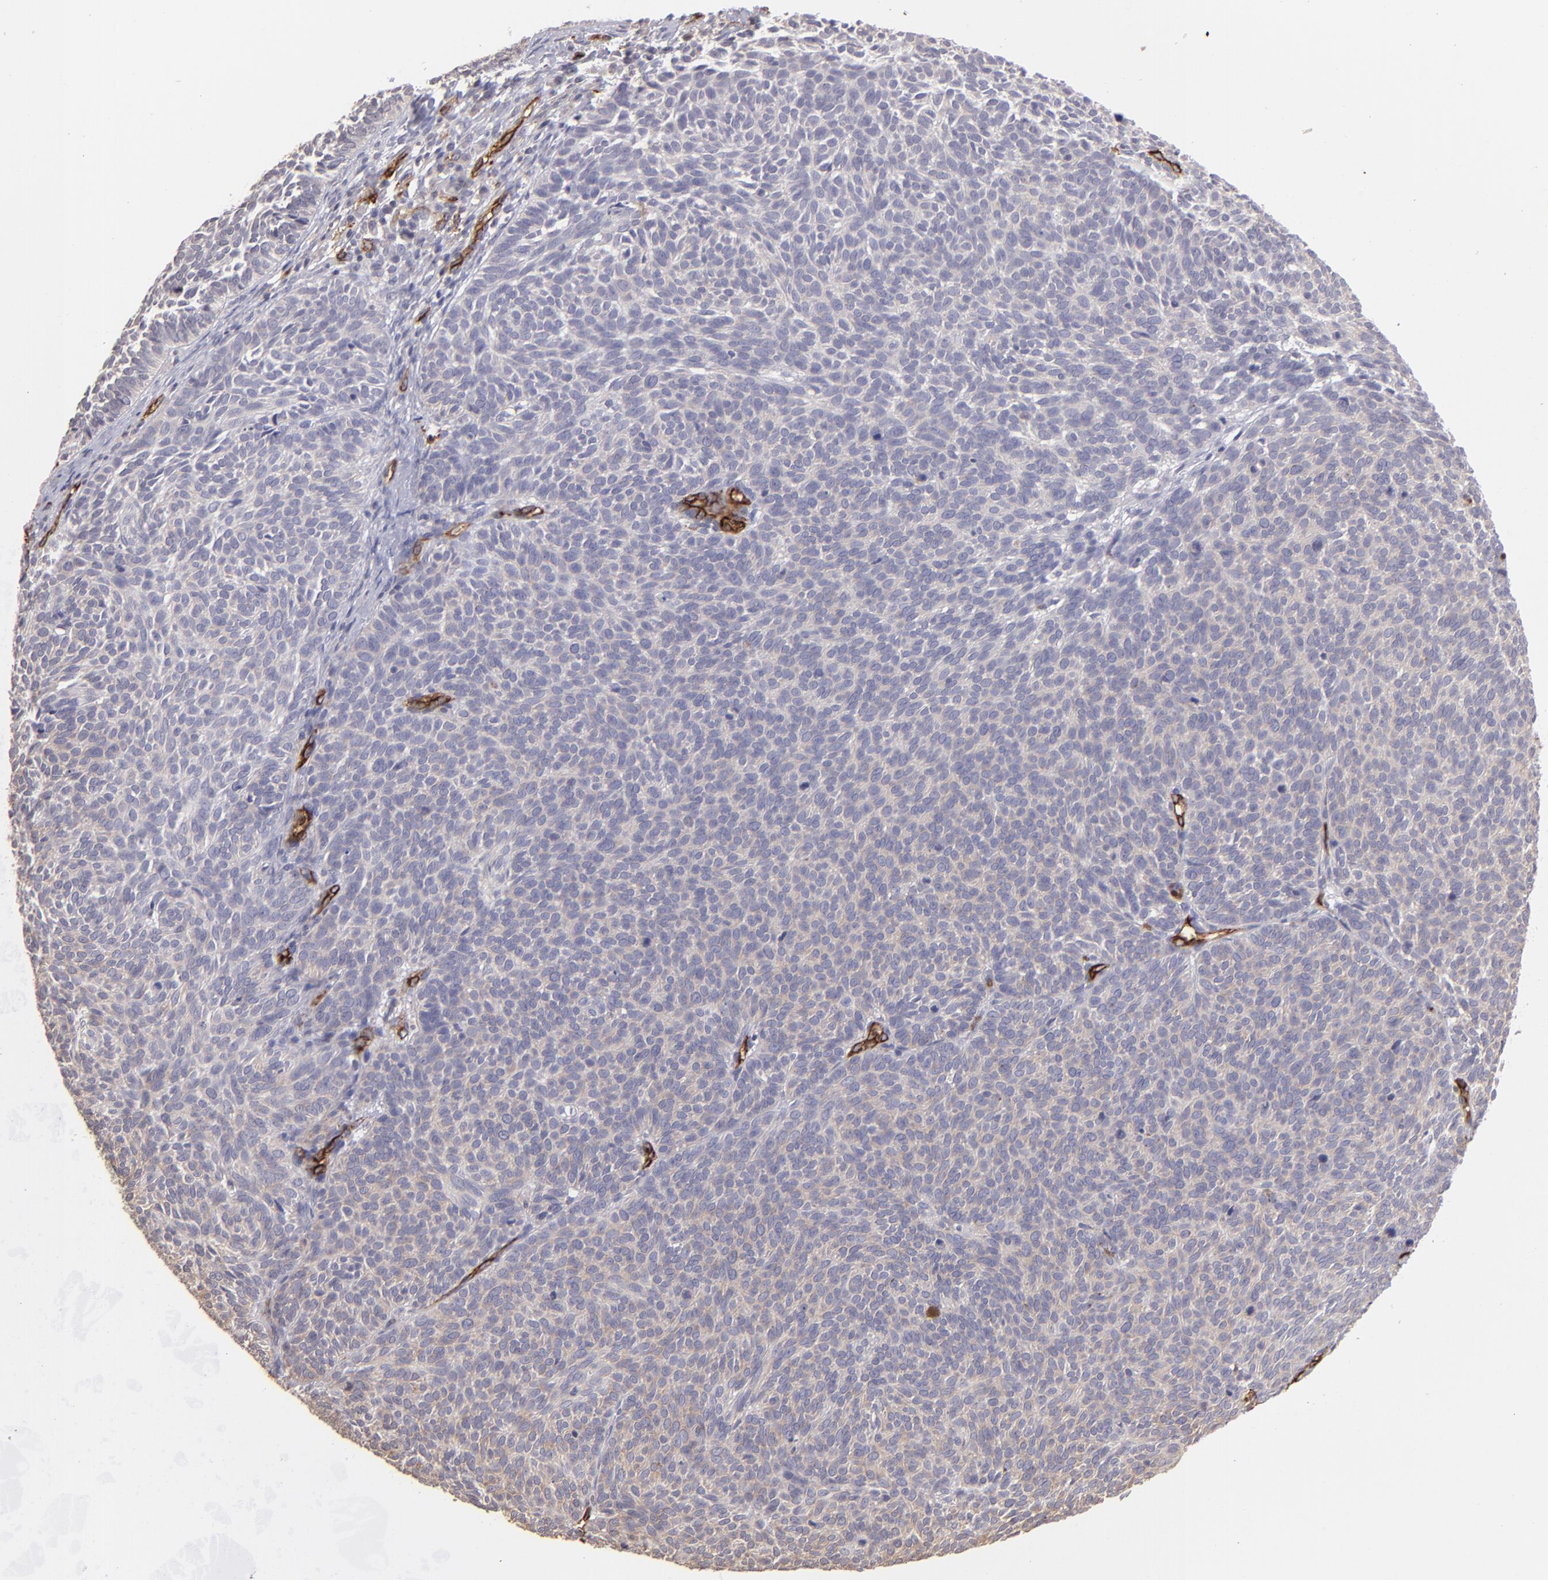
{"staining": {"intensity": "negative", "quantity": "none", "location": "none"}, "tissue": "skin cancer", "cell_type": "Tumor cells", "image_type": "cancer", "snomed": [{"axis": "morphology", "description": "Basal cell carcinoma"}, {"axis": "topography", "description": "Skin"}], "caption": "Immunohistochemical staining of human skin cancer (basal cell carcinoma) demonstrates no significant staining in tumor cells.", "gene": "DYSF", "patient": {"sex": "male", "age": 63}}